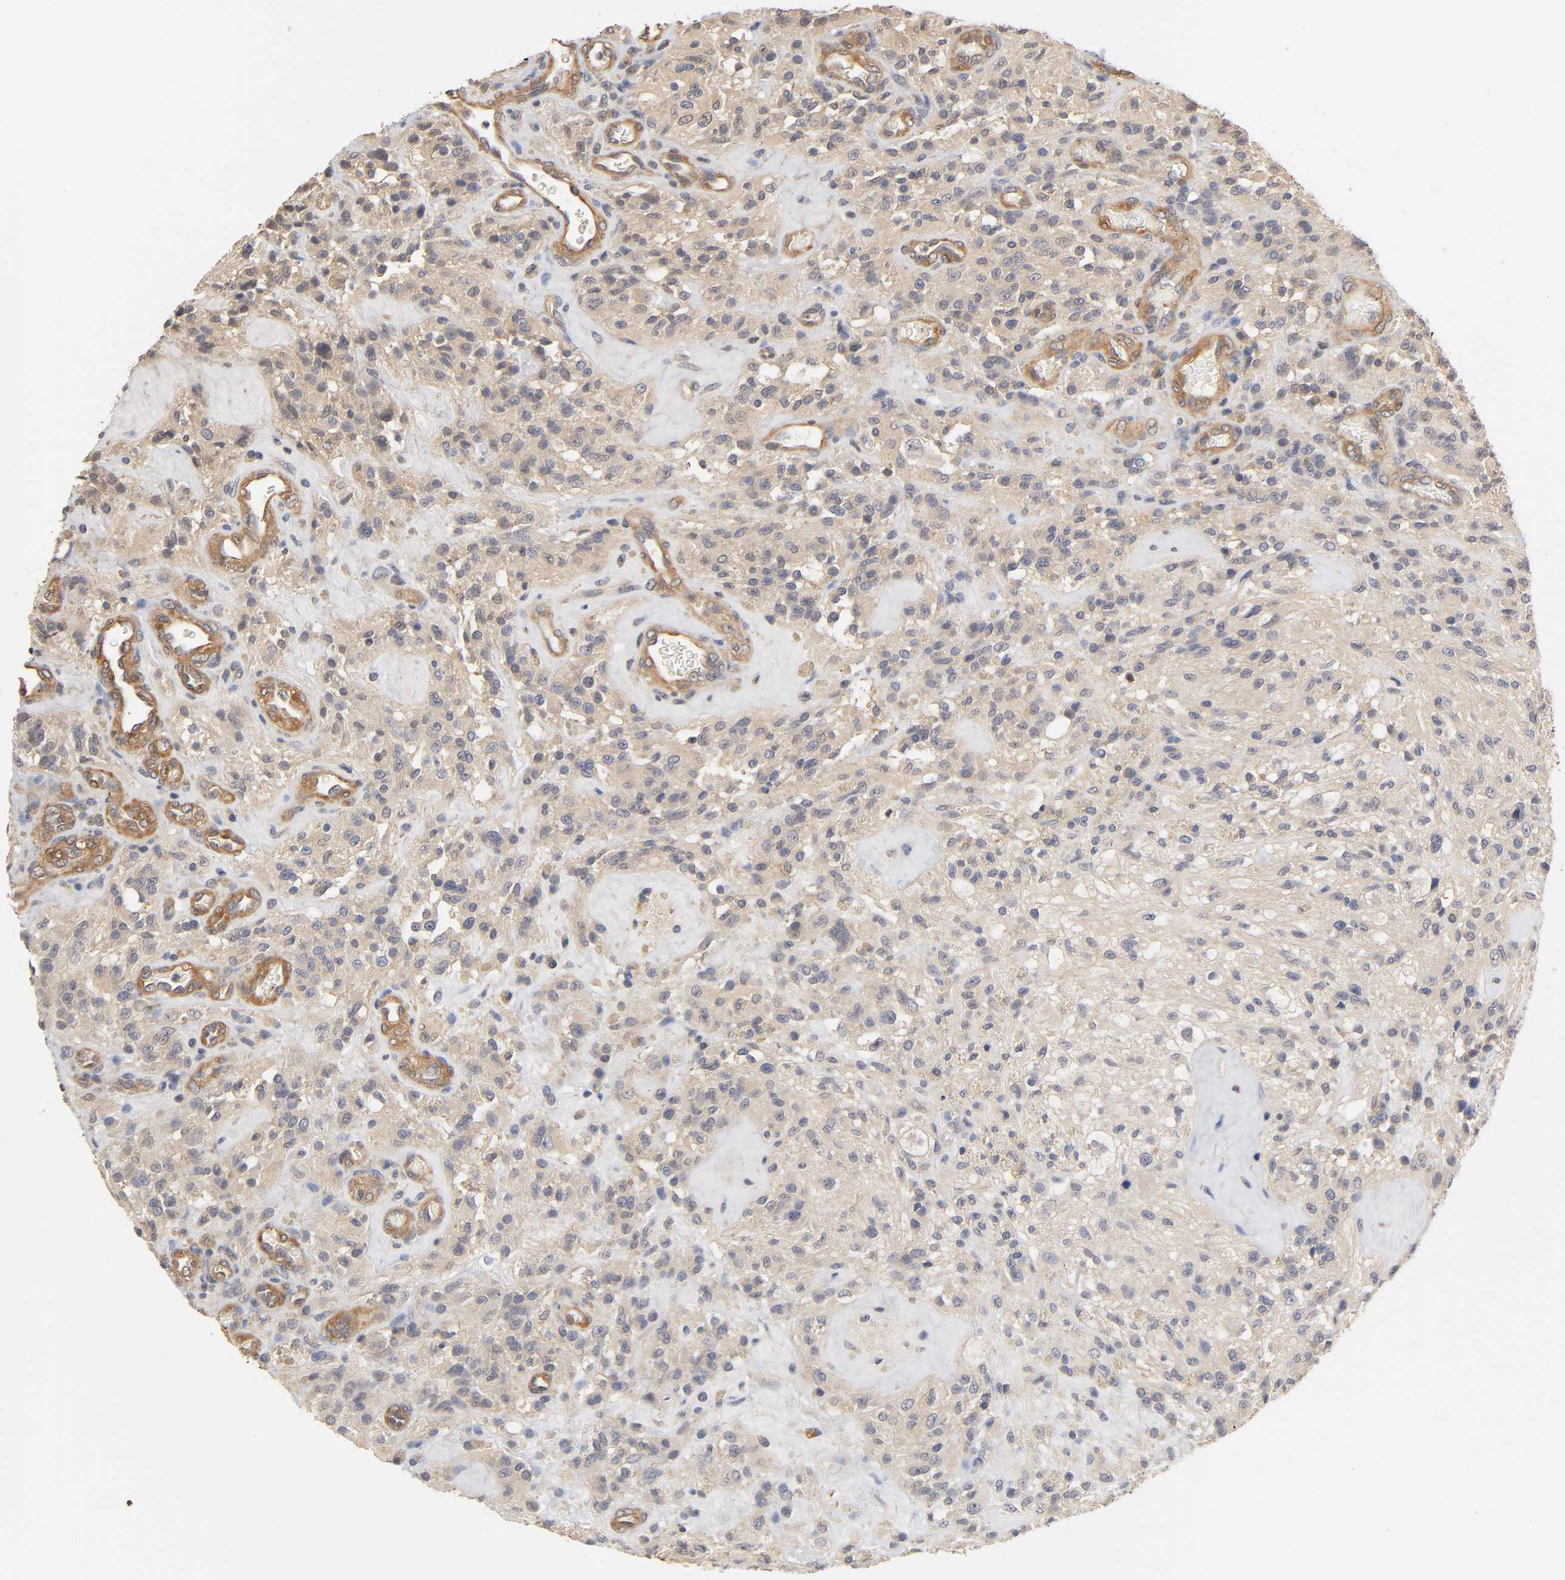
{"staining": {"intensity": "weak", "quantity": ">75%", "location": "cytoplasmic/membranous"}, "tissue": "glioma", "cell_type": "Tumor cells", "image_type": "cancer", "snomed": [{"axis": "morphology", "description": "Normal tissue, NOS"}, {"axis": "morphology", "description": "Glioma, malignant, High grade"}, {"axis": "topography", "description": "Cerebral cortex"}], "caption": "Immunohistochemistry of high-grade glioma (malignant) displays low levels of weak cytoplasmic/membranous positivity in about >75% of tumor cells. The staining was performed using DAB (3,3'-diaminobenzidine), with brown indicating positive protein expression. Nuclei are stained blue with hematoxylin.", "gene": "PDE5A", "patient": {"sex": "male", "age": 56}}